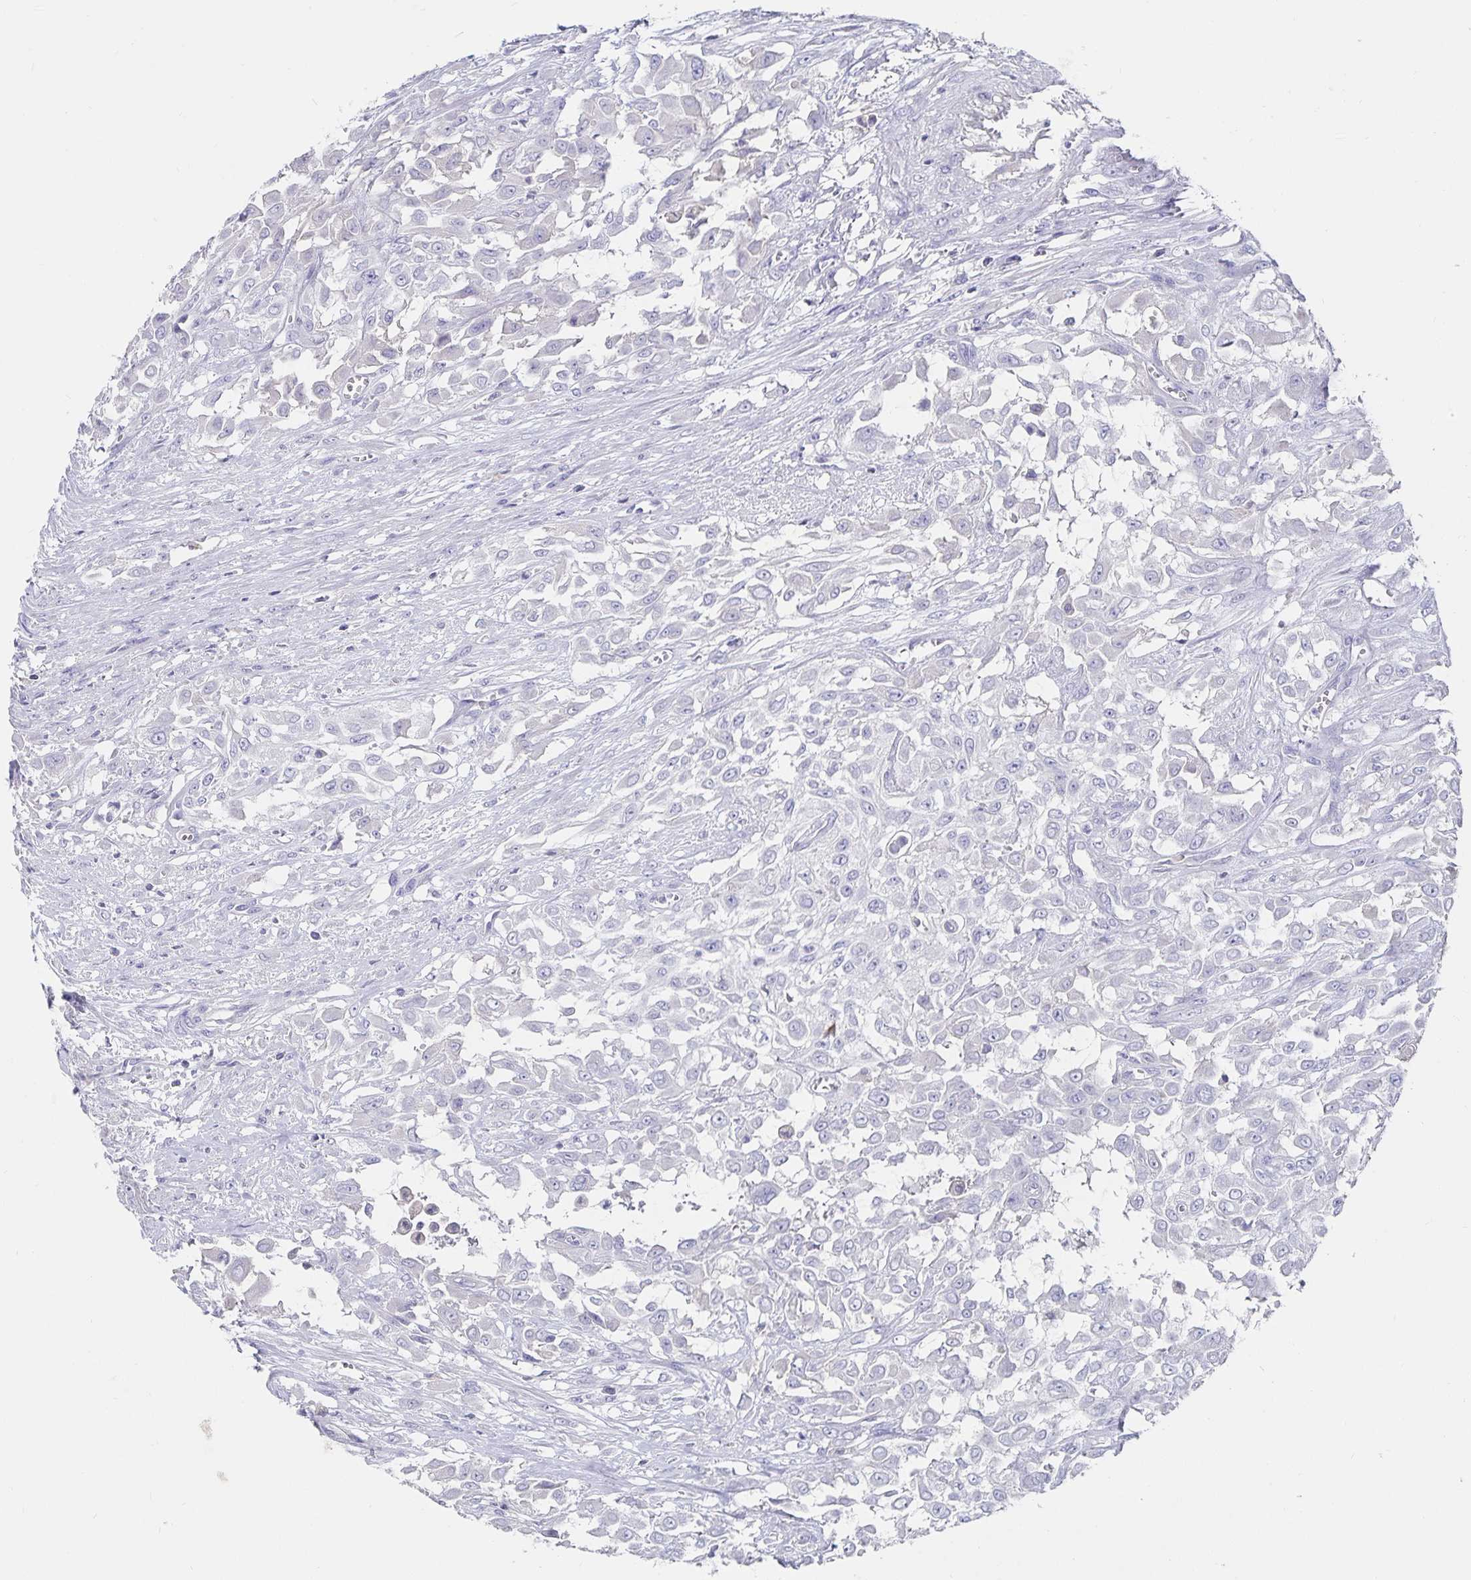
{"staining": {"intensity": "negative", "quantity": "none", "location": "none"}, "tissue": "urothelial cancer", "cell_type": "Tumor cells", "image_type": "cancer", "snomed": [{"axis": "morphology", "description": "Urothelial carcinoma, High grade"}, {"axis": "topography", "description": "Urinary bladder"}], "caption": "The histopathology image demonstrates no staining of tumor cells in urothelial cancer.", "gene": "CFAP69", "patient": {"sex": "male", "age": 57}}